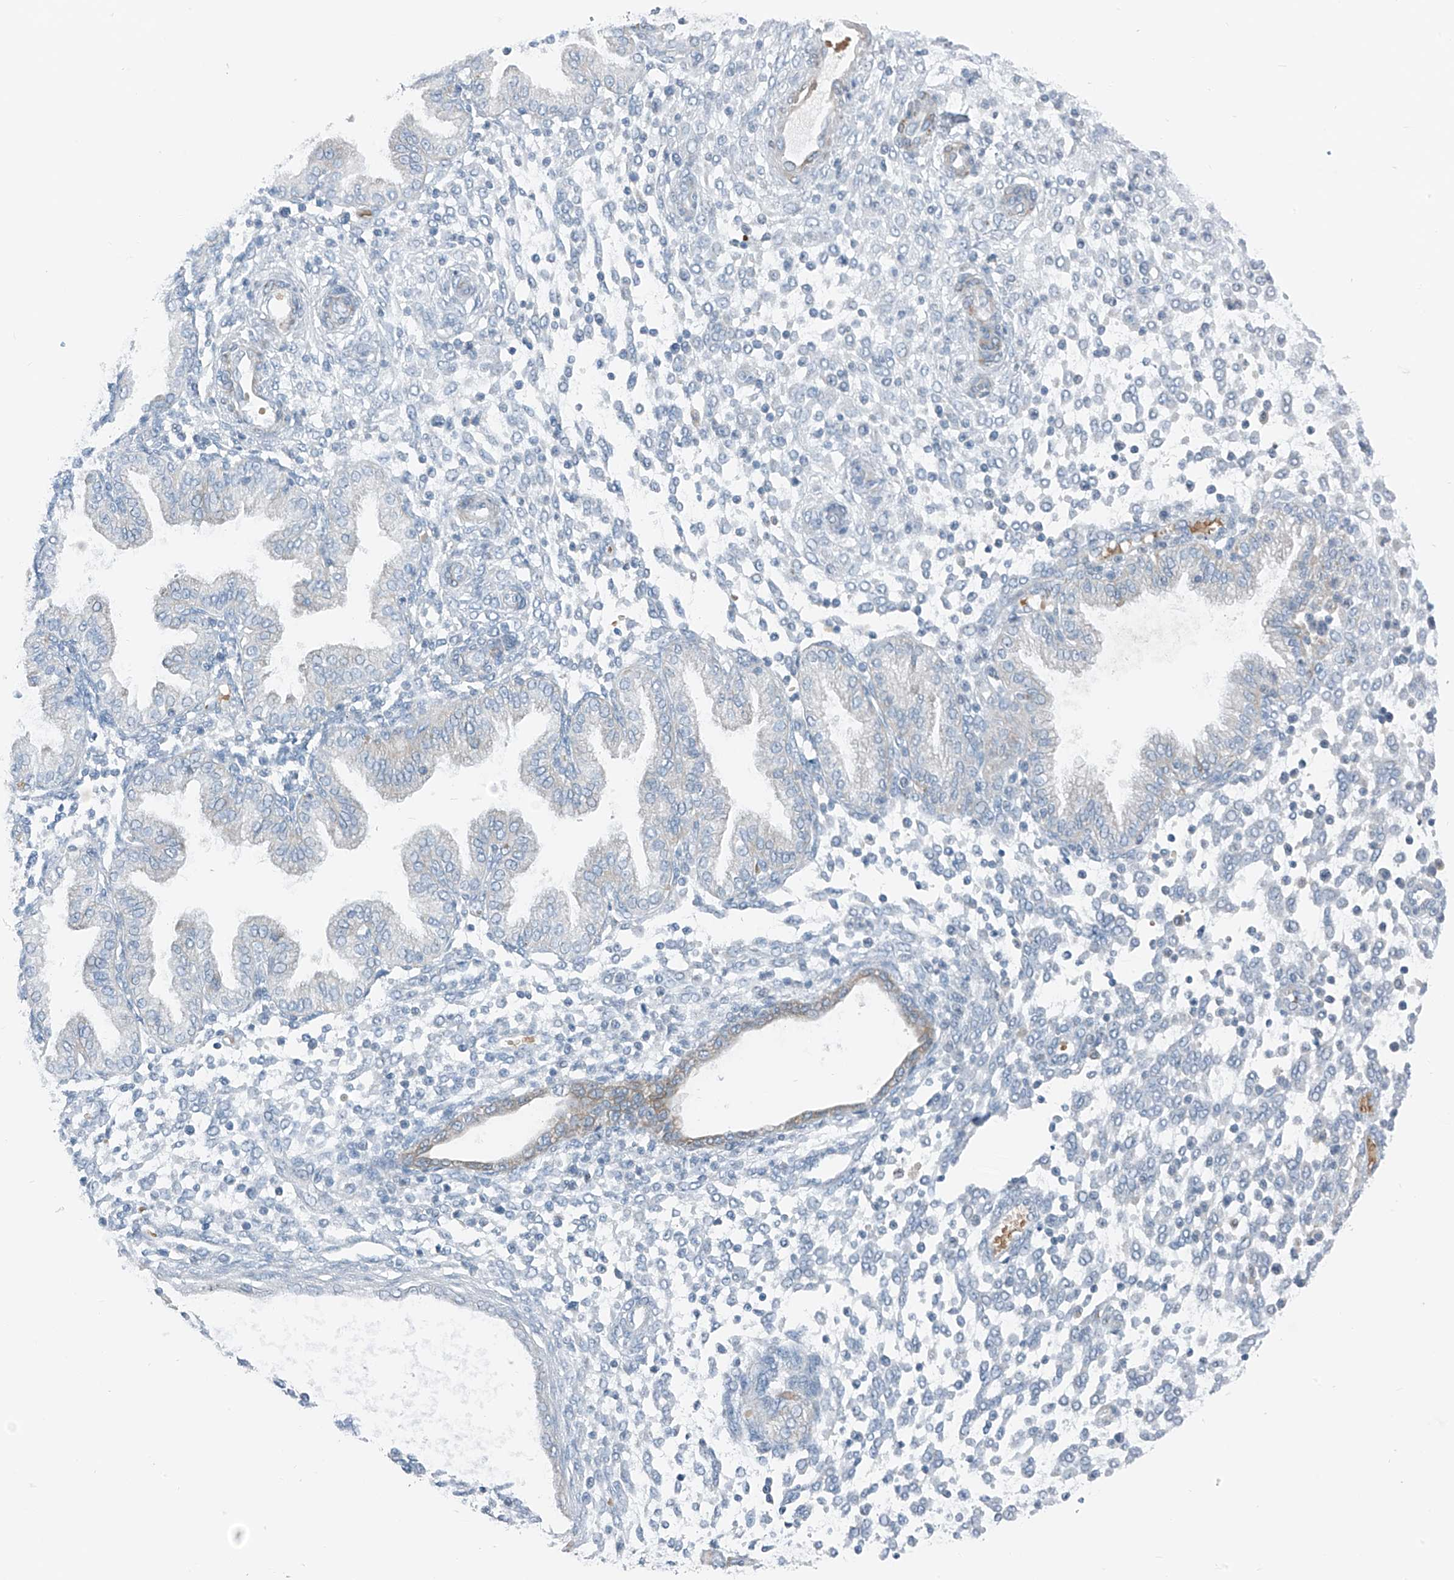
{"staining": {"intensity": "negative", "quantity": "none", "location": "none"}, "tissue": "endometrium", "cell_type": "Cells in endometrial stroma", "image_type": "normal", "snomed": [{"axis": "morphology", "description": "Normal tissue, NOS"}, {"axis": "topography", "description": "Endometrium"}], "caption": "An image of endometrium stained for a protein exhibits no brown staining in cells in endometrial stroma. Nuclei are stained in blue.", "gene": "FGD2", "patient": {"sex": "female", "age": 53}}